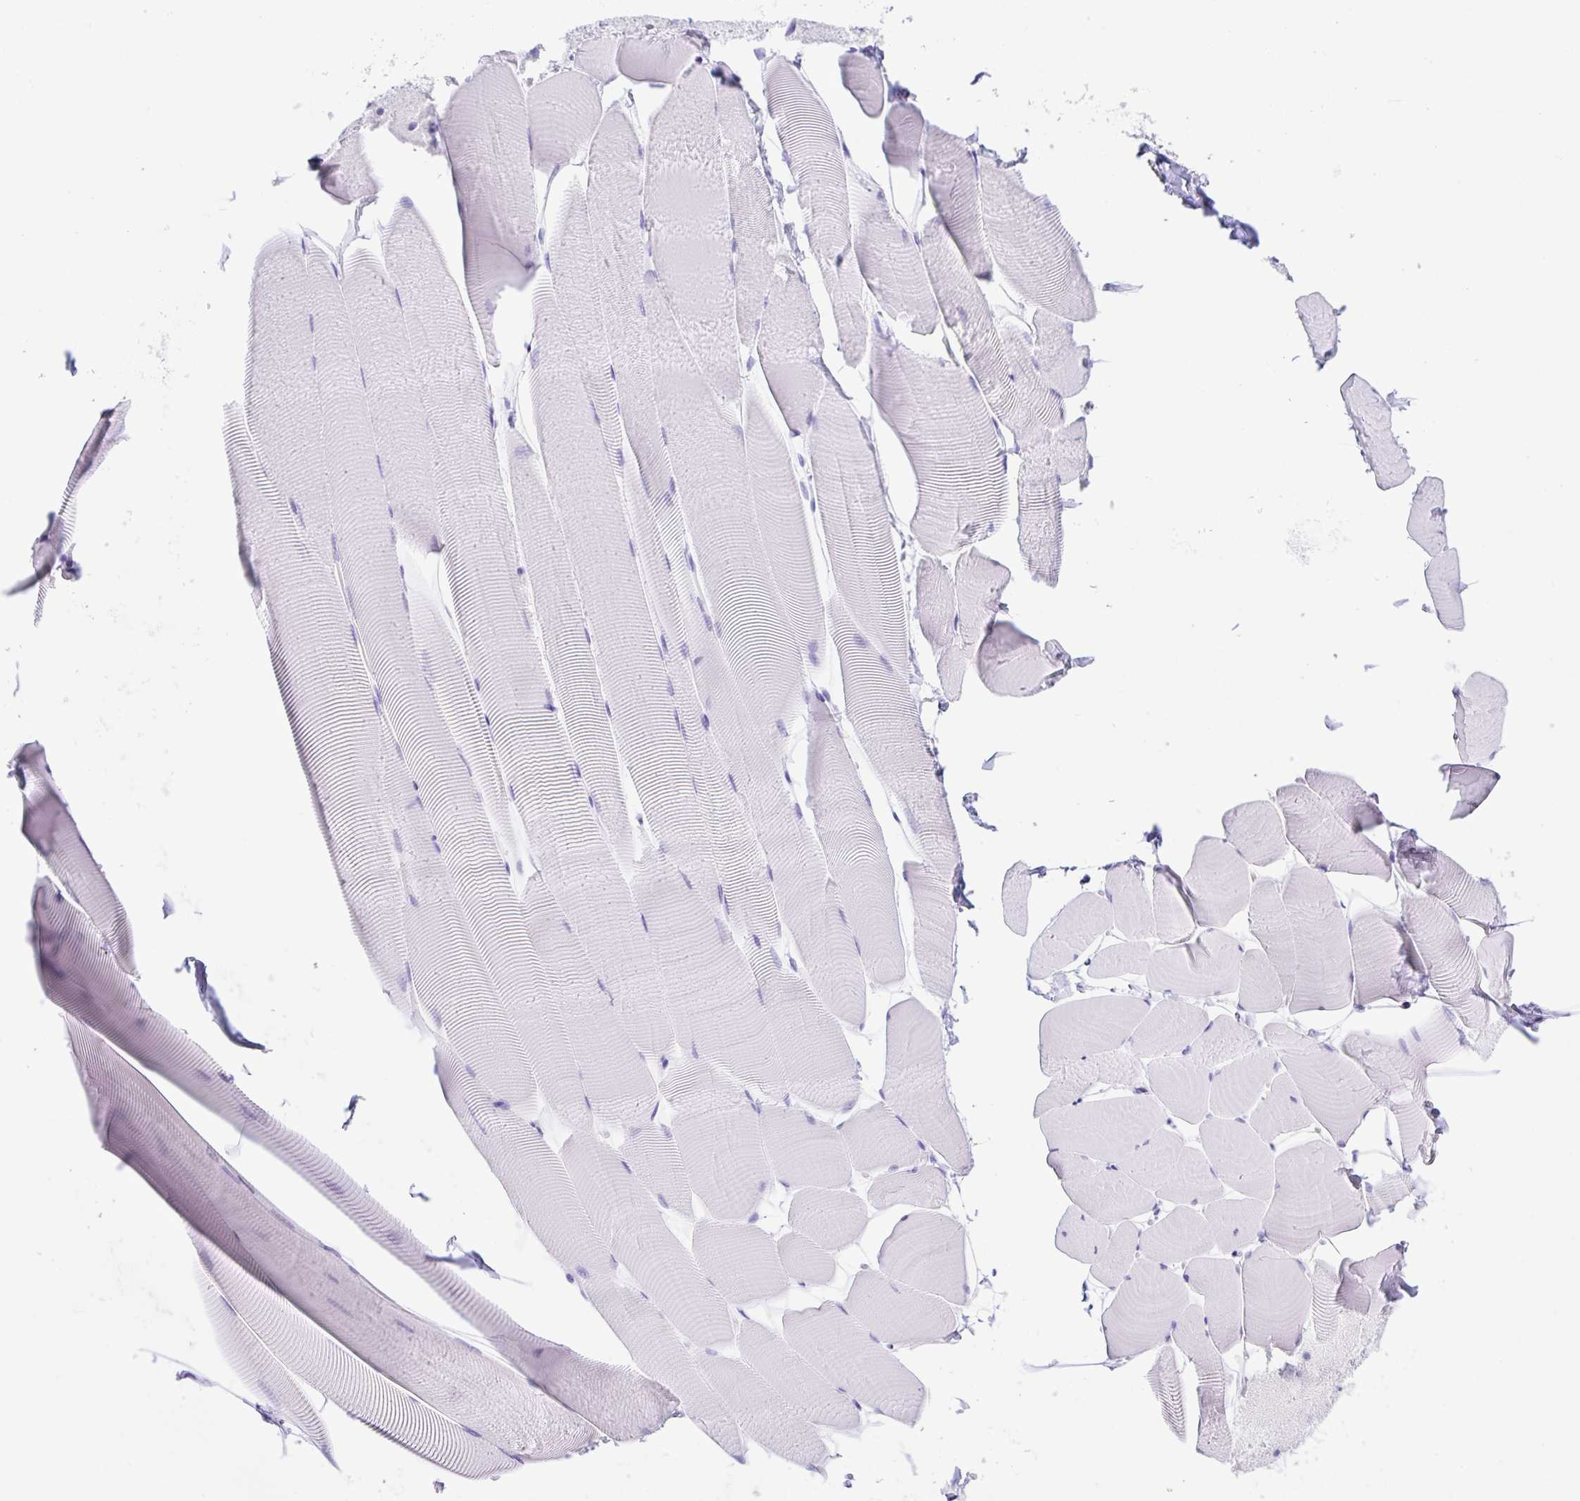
{"staining": {"intensity": "negative", "quantity": "none", "location": "none"}, "tissue": "skeletal muscle", "cell_type": "Myocytes", "image_type": "normal", "snomed": [{"axis": "morphology", "description": "Normal tissue, NOS"}, {"axis": "topography", "description": "Skeletal muscle"}], "caption": "The photomicrograph displays no staining of myocytes in unremarkable skeletal muscle.", "gene": "CPA1", "patient": {"sex": "male", "age": 25}}